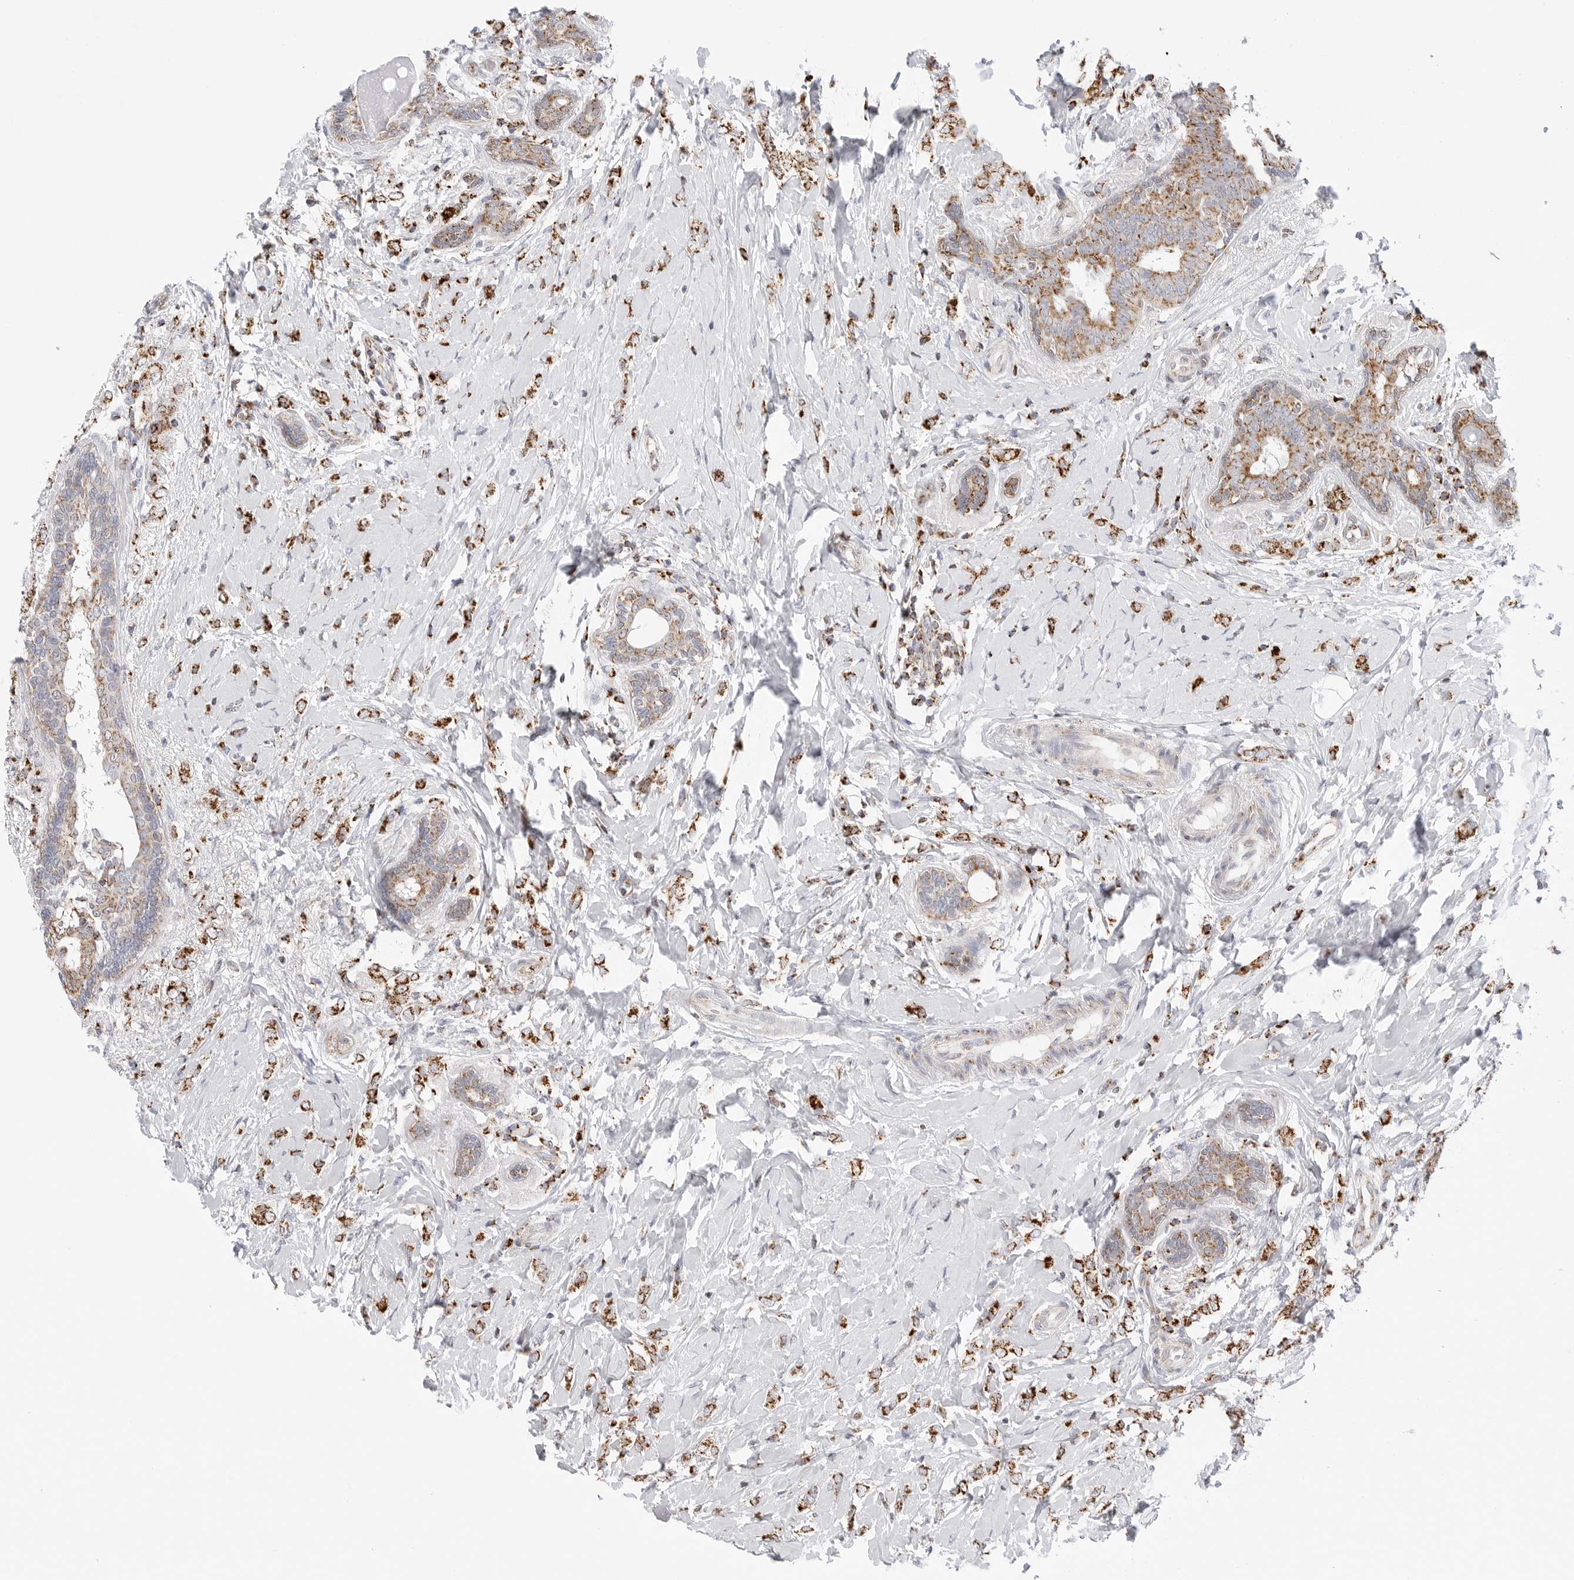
{"staining": {"intensity": "strong", "quantity": ">75%", "location": "cytoplasmic/membranous"}, "tissue": "breast cancer", "cell_type": "Tumor cells", "image_type": "cancer", "snomed": [{"axis": "morphology", "description": "Normal tissue, NOS"}, {"axis": "morphology", "description": "Lobular carcinoma"}, {"axis": "topography", "description": "Breast"}], "caption": "A brown stain labels strong cytoplasmic/membranous expression of a protein in breast lobular carcinoma tumor cells.", "gene": "ATP5IF1", "patient": {"sex": "female", "age": 47}}